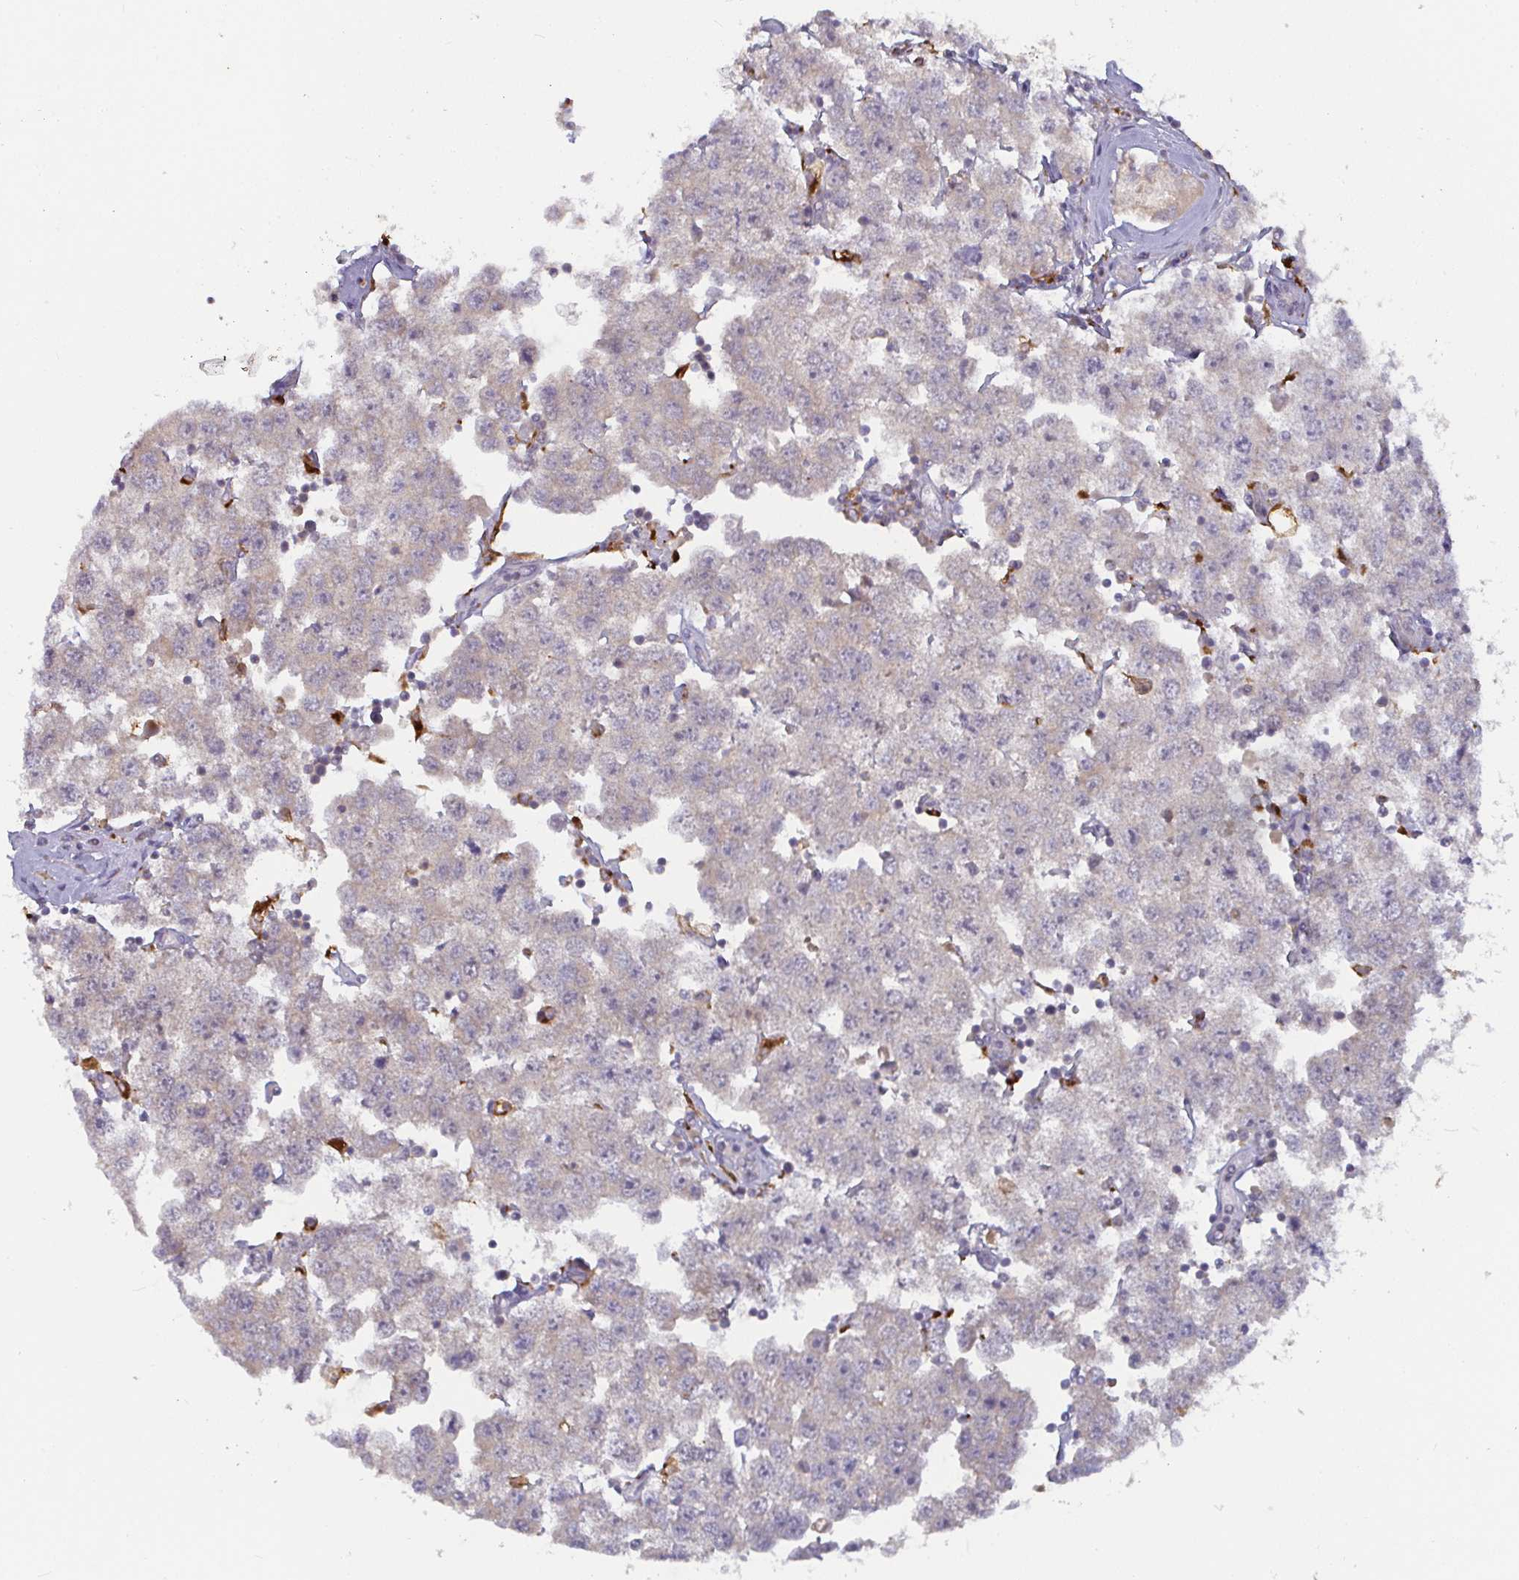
{"staining": {"intensity": "negative", "quantity": "none", "location": "none"}, "tissue": "testis cancer", "cell_type": "Tumor cells", "image_type": "cancer", "snomed": [{"axis": "morphology", "description": "Seminoma, NOS"}, {"axis": "topography", "description": "Testis"}], "caption": "An image of testis cancer stained for a protein exhibits no brown staining in tumor cells.", "gene": "CDH18", "patient": {"sex": "male", "age": 34}}